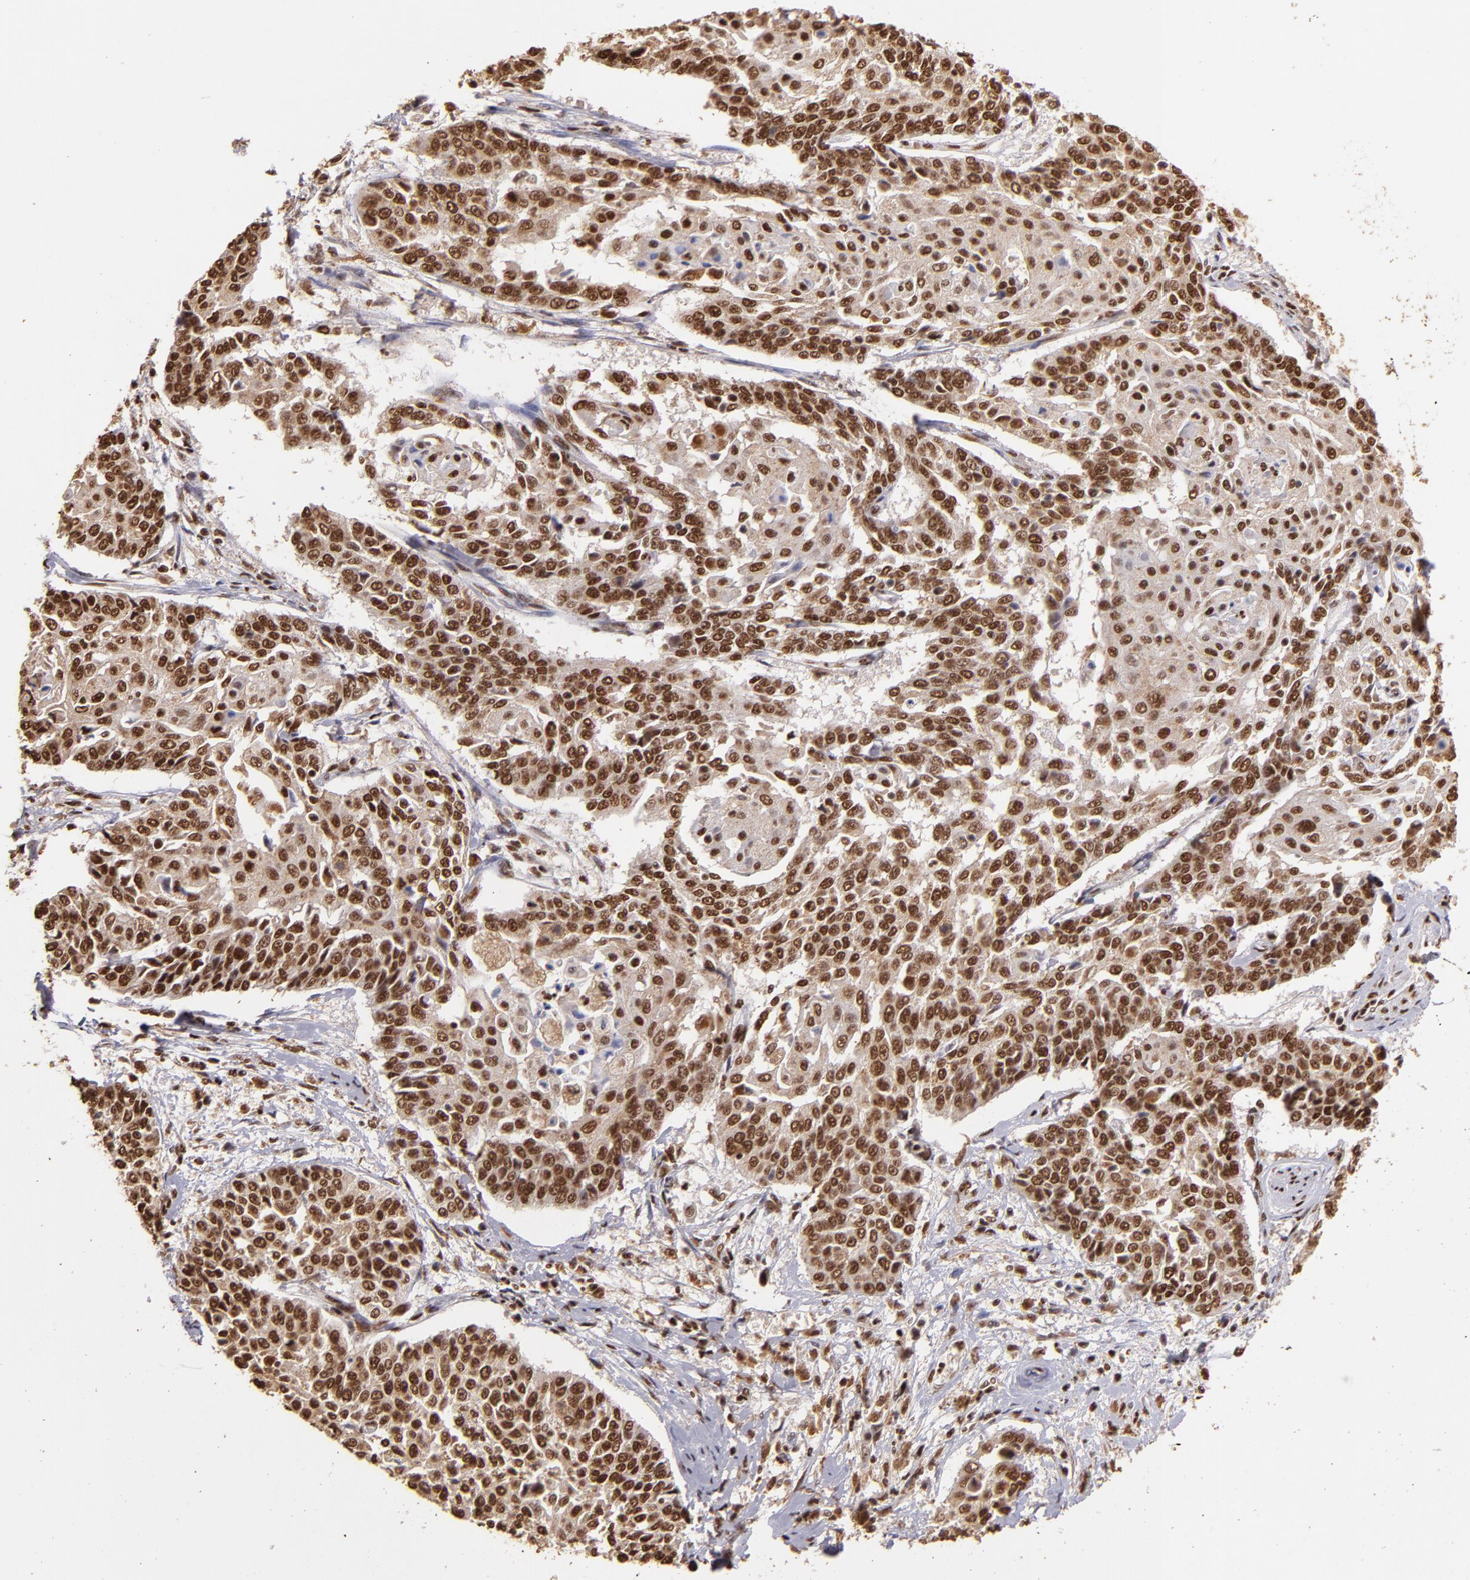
{"staining": {"intensity": "moderate", "quantity": ">75%", "location": "cytoplasmic/membranous,nuclear"}, "tissue": "cervical cancer", "cell_type": "Tumor cells", "image_type": "cancer", "snomed": [{"axis": "morphology", "description": "Squamous cell carcinoma, NOS"}, {"axis": "topography", "description": "Cervix"}], "caption": "Protein analysis of cervical squamous cell carcinoma tissue demonstrates moderate cytoplasmic/membranous and nuclear expression in approximately >75% of tumor cells.", "gene": "SP1", "patient": {"sex": "female", "age": 64}}